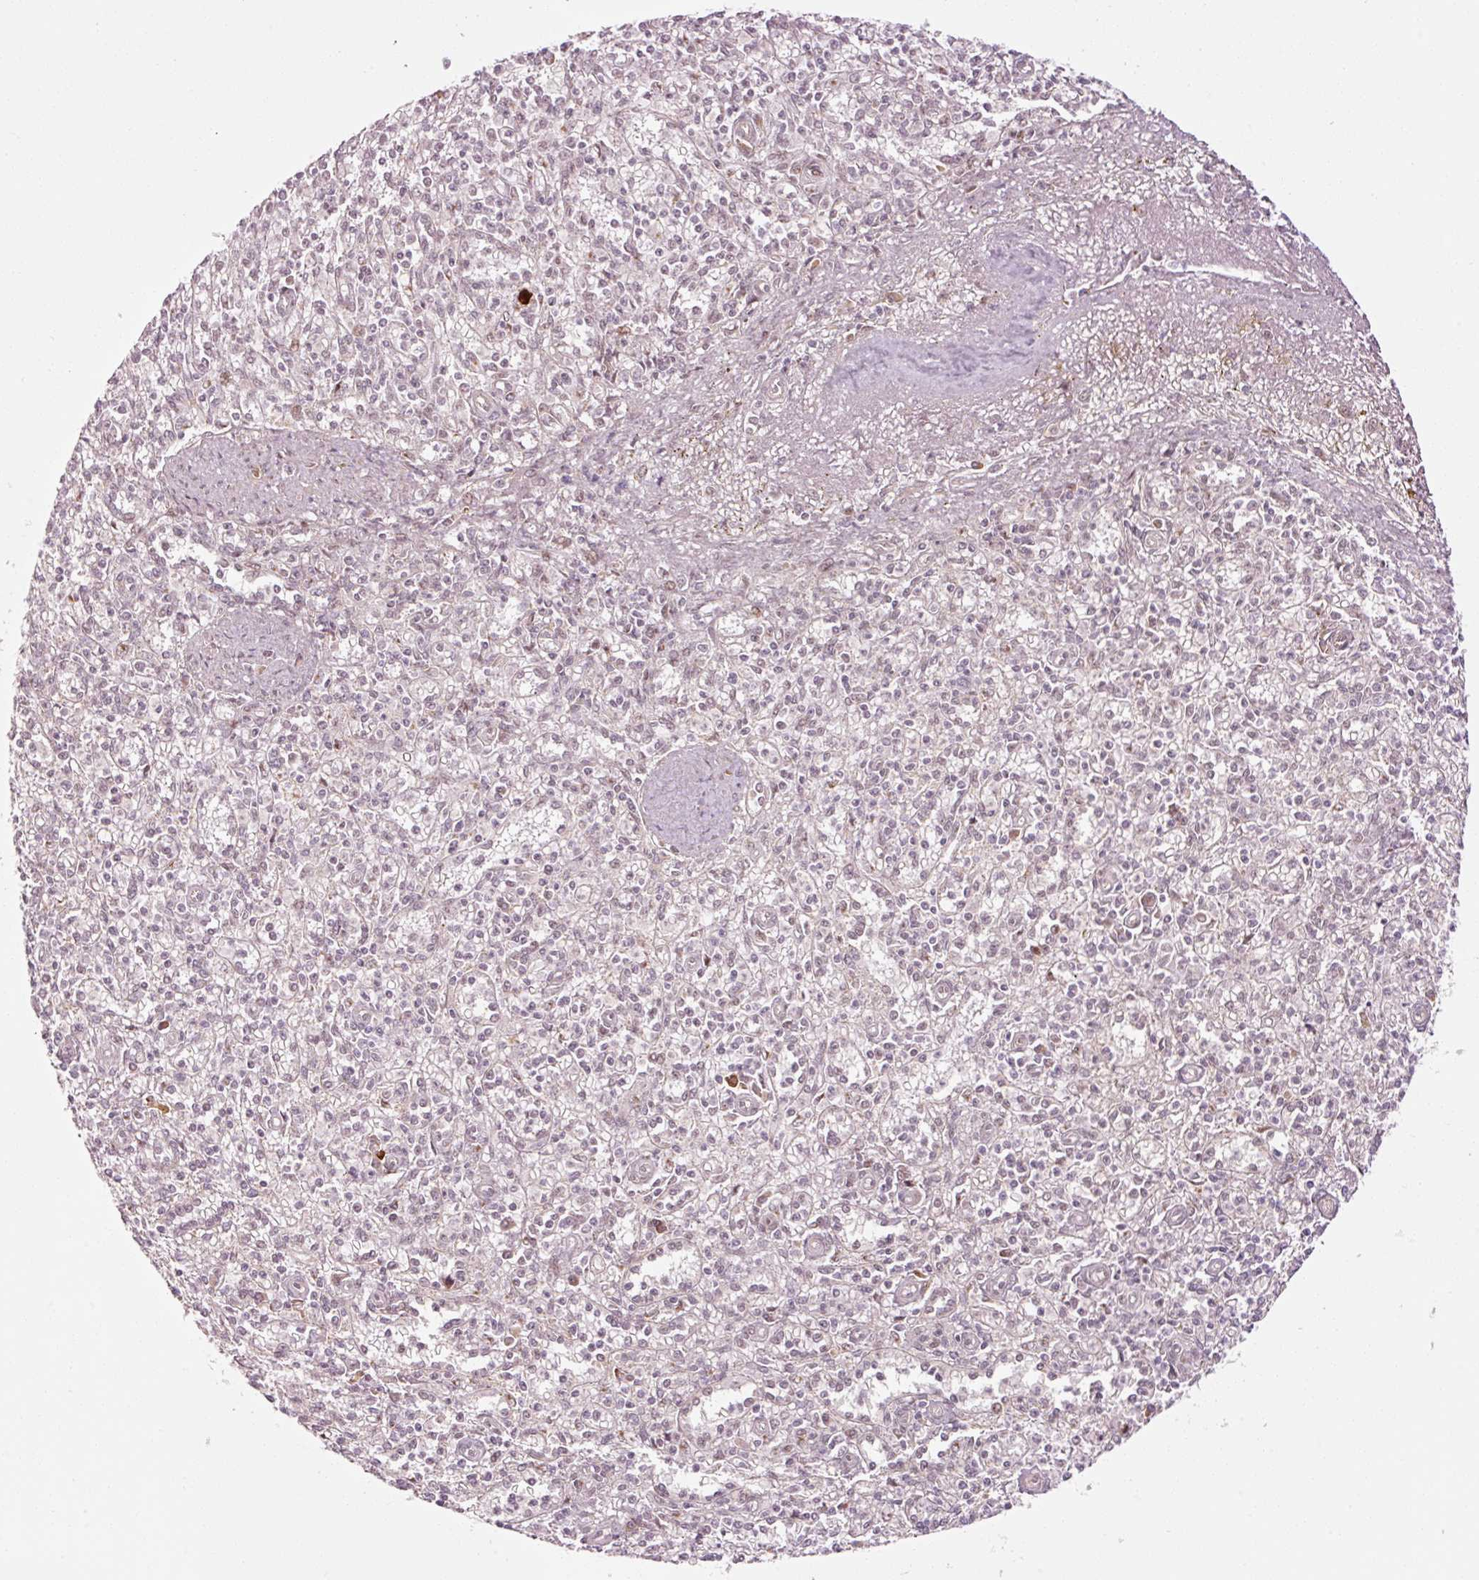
{"staining": {"intensity": "negative", "quantity": "none", "location": "none"}, "tissue": "spleen", "cell_type": "Cells in red pulp", "image_type": "normal", "snomed": [{"axis": "morphology", "description": "Normal tissue, NOS"}, {"axis": "topography", "description": "Spleen"}], "caption": "There is no significant positivity in cells in red pulp of spleen. (Brightfield microscopy of DAB immunohistochemistry at high magnification).", "gene": "ANKRD20A1", "patient": {"sex": "female", "age": 70}}